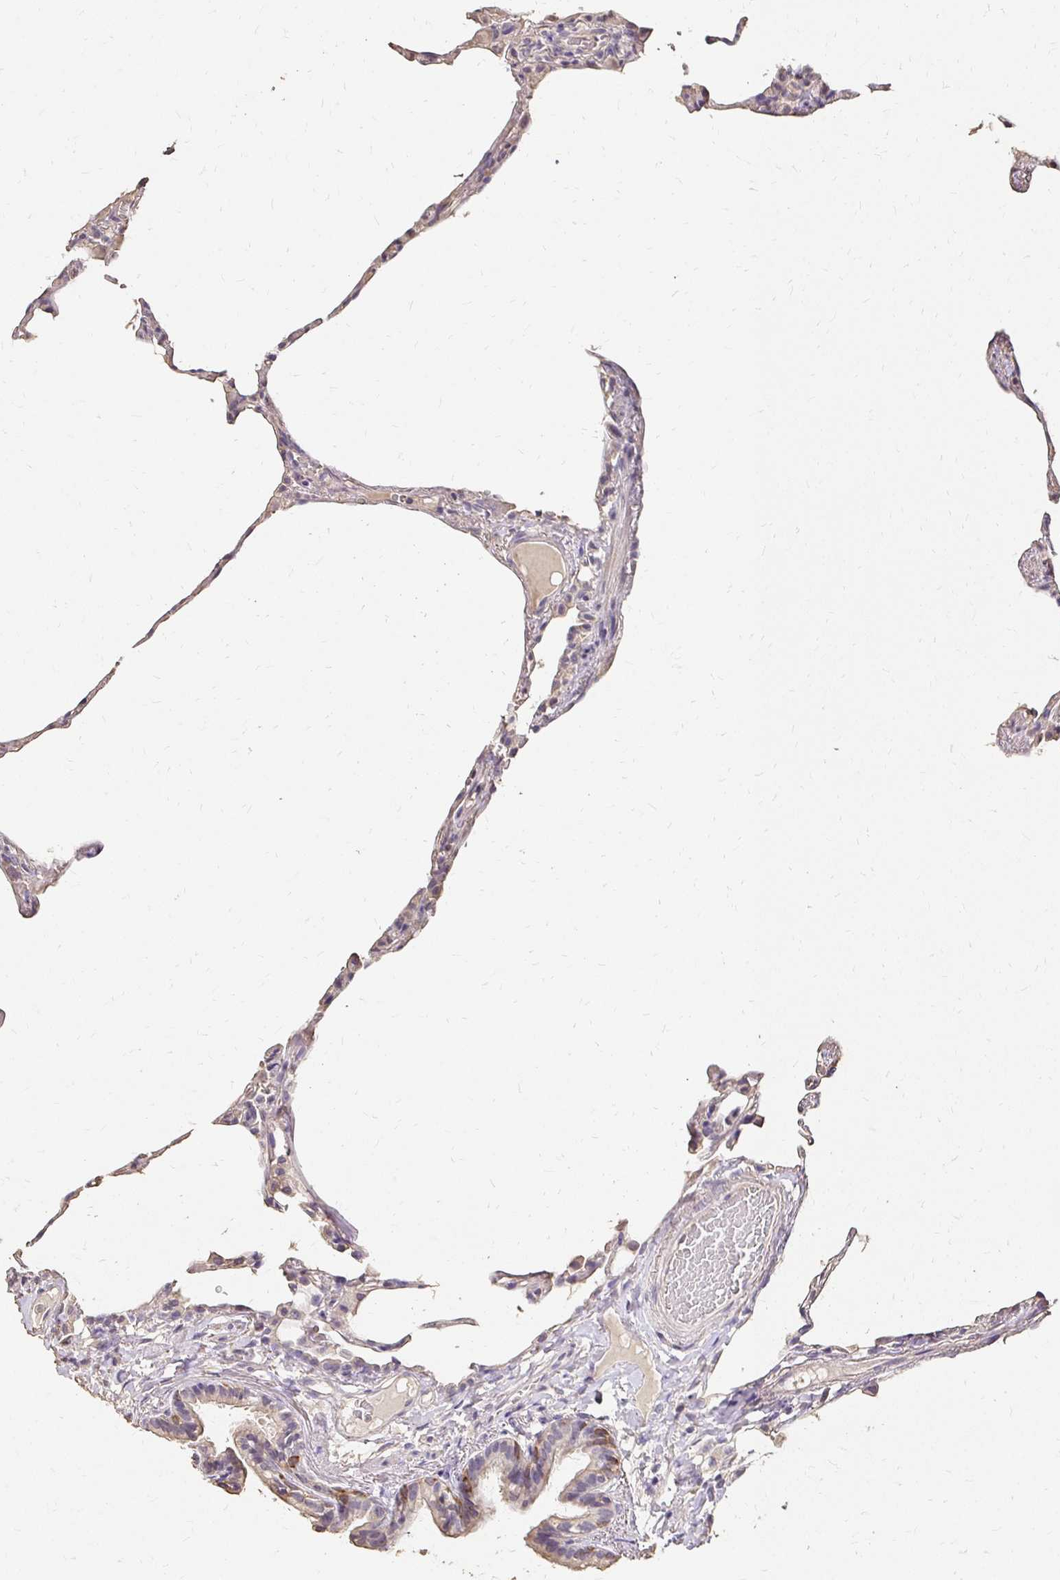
{"staining": {"intensity": "weak", "quantity": "25%-75%", "location": "cytoplasmic/membranous"}, "tissue": "lung", "cell_type": "Alveolar cells", "image_type": "normal", "snomed": [{"axis": "morphology", "description": "Normal tissue, NOS"}, {"axis": "topography", "description": "Lung"}], "caption": "The photomicrograph demonstrates staining of benign lung, revealing weak cytoplasmic/membranous protein positivity (brown color) within alveolar cells.", "gene": "UGT1A6", "patient": {"sex": "female", "age": 57}}